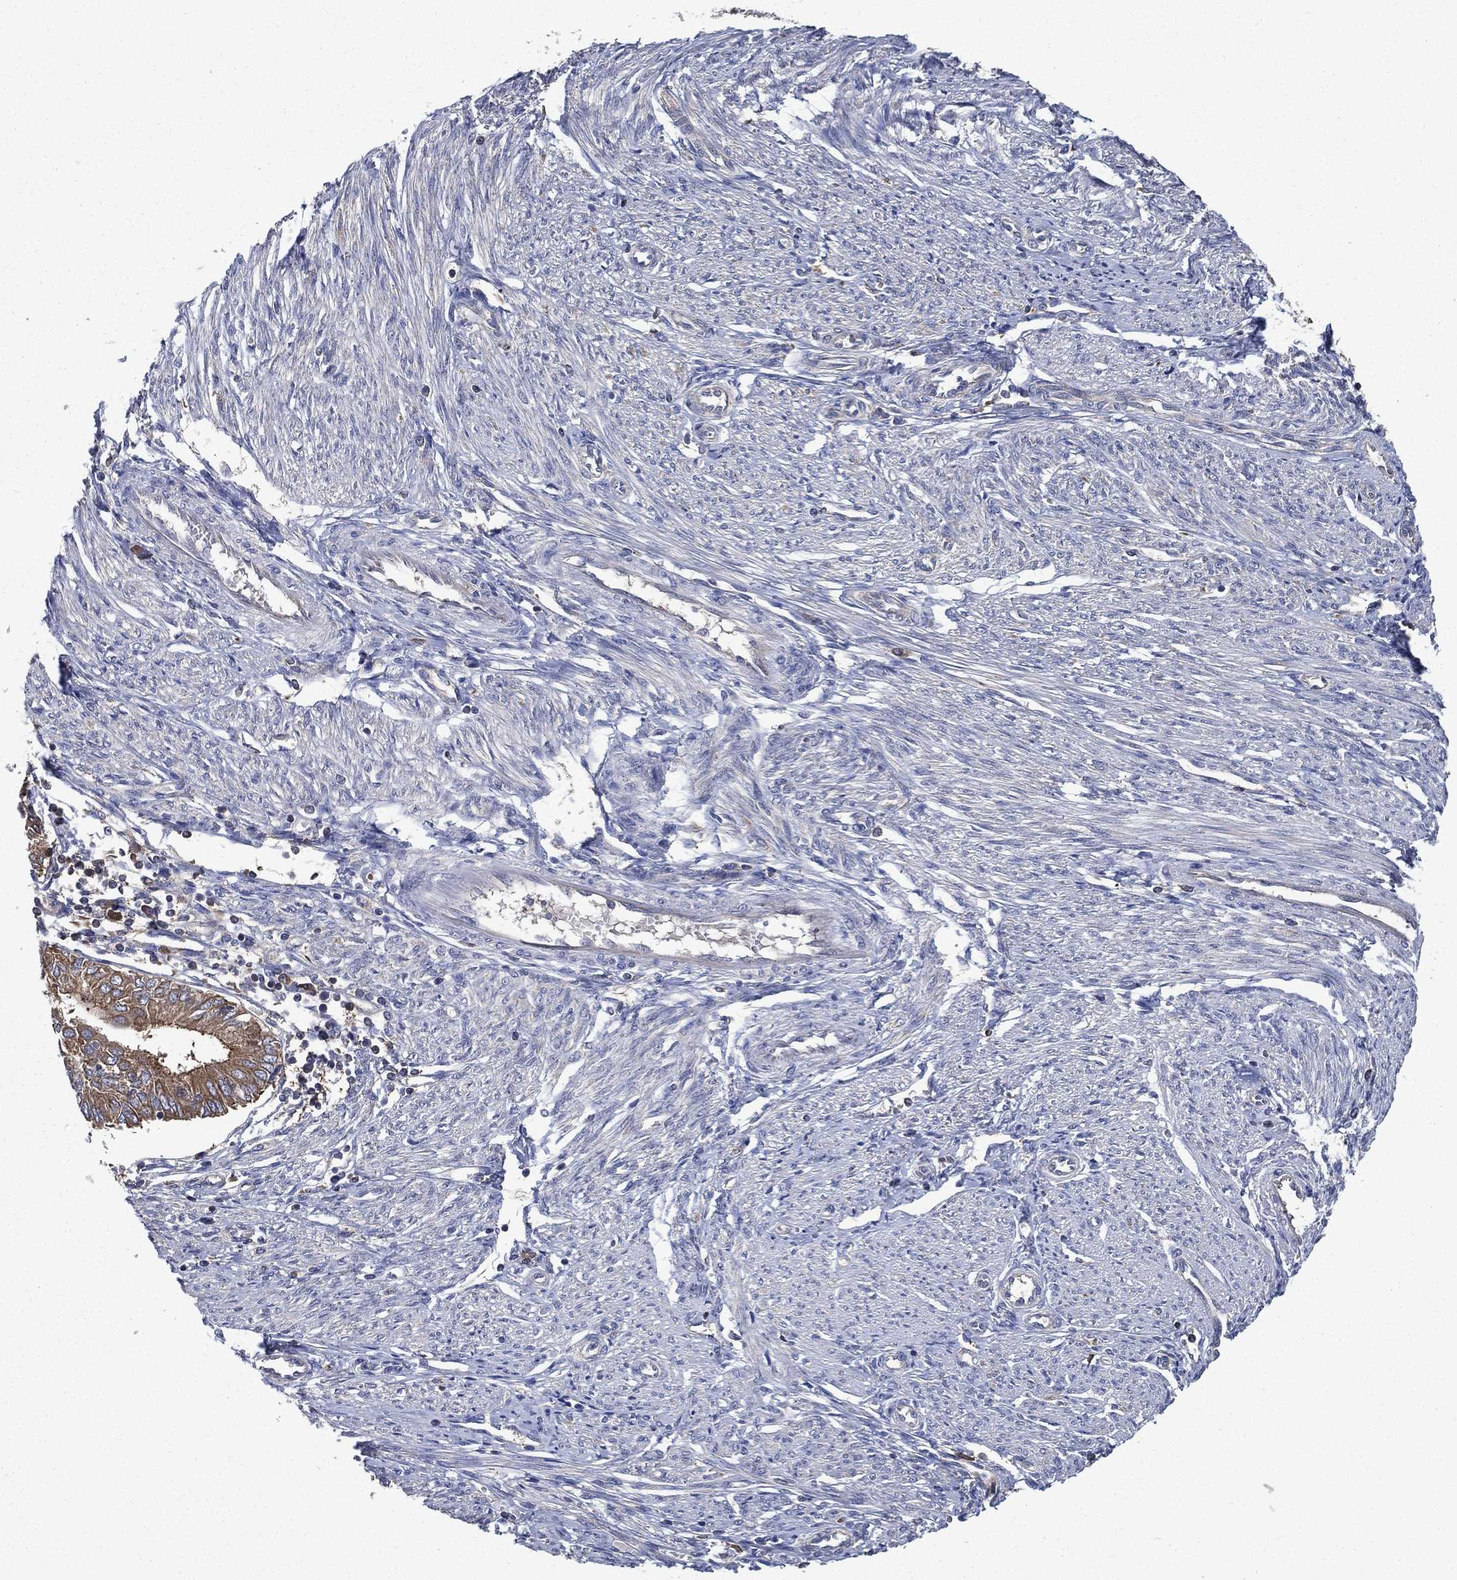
{"staining": {"intensity": "moderate", "quantity": ">75%", "location": "cytoplasmic/membranous"}, "tissue": "endometrial cancer", "cell_type": "Tumor cells", "image_type": "cancer", "snomed": [{"axis": "morphology", "description": "Adenocarcinoma, NOS"}, {"axis": "topography", "description": "Endometrium"}], "caption": "Immunohistochemistry image of human adenocarcinoma (endometrial) stained for a protein (brown), which exhibits medium levels of moderate cytoplasmic/membranous expression in approximately >75% of tumor cells.", "gene": "SMPD3", "patient": {"sex": "female", "age": 68}}